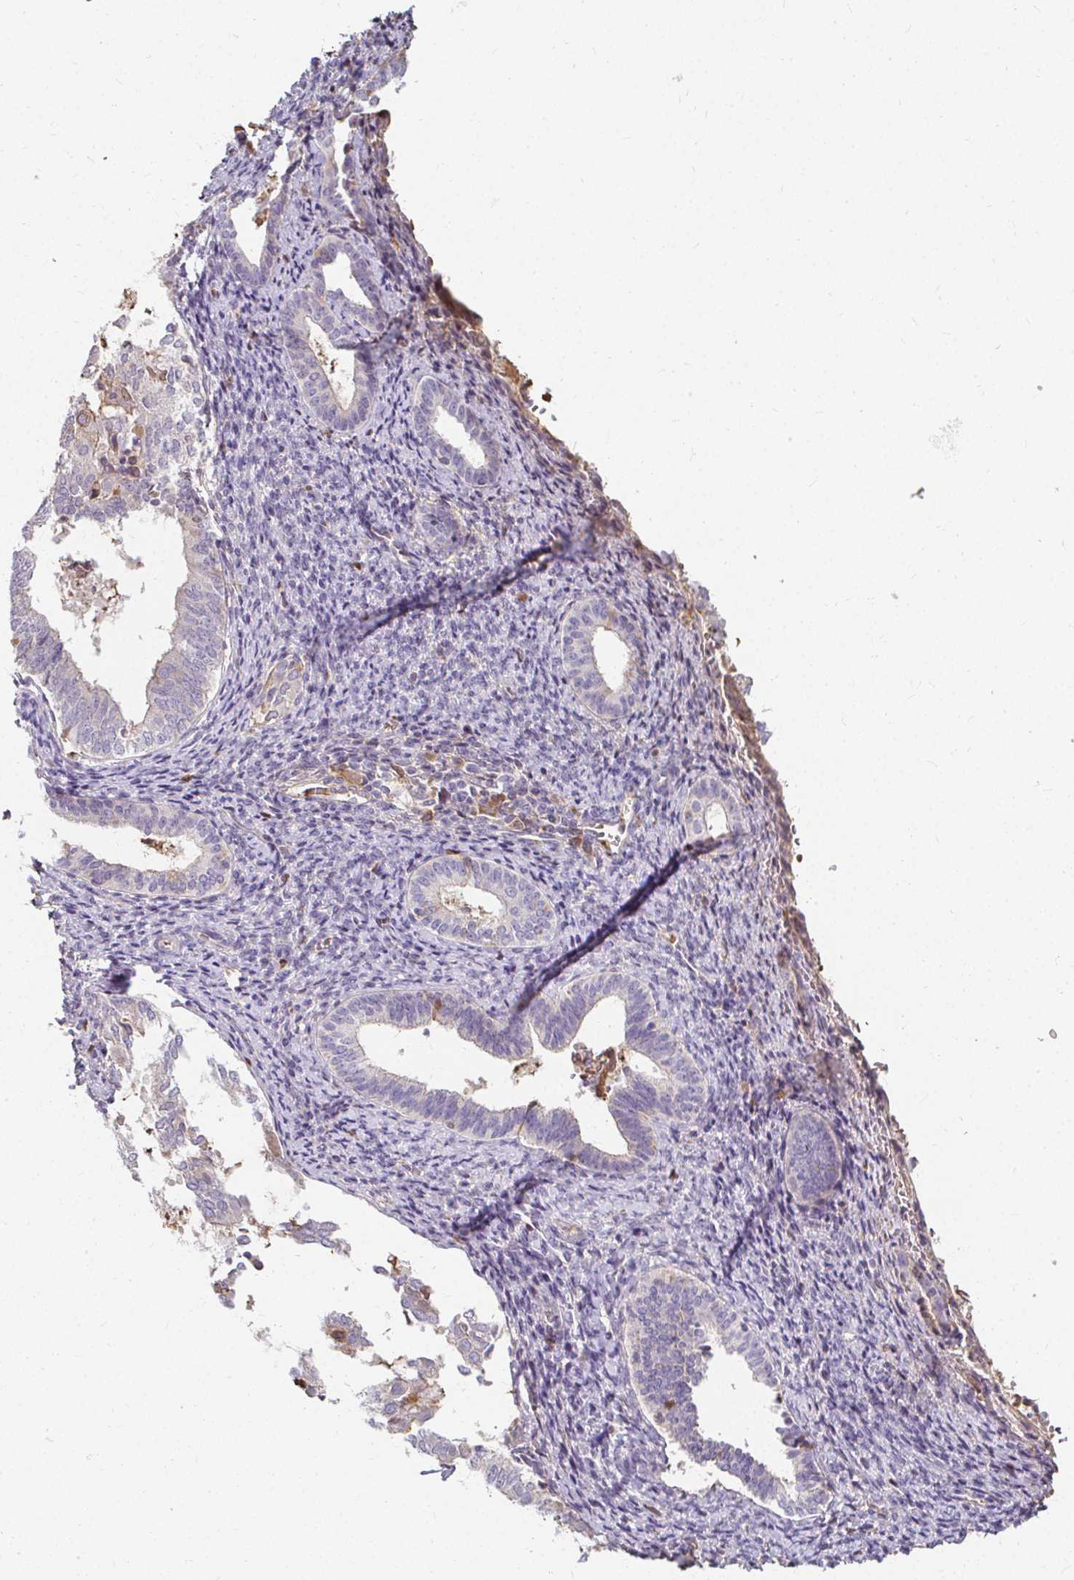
{"staining": {"intensity": "negative", "quantity": "none", "location": "none"}, "tissue": "endometrium", "cell_type": "Cells in endometrial stroma", "image_type": "normal", "snomed": [{"axis": "morphology", "description": "Normal tissue, NOS"}, {"axis": "topography", "description": "Endometrium"}], "caption": "A high-resolution histopathology image shows immunohistochemistry staining of normal endometrium, which demonstrates no significant expression in cells in endometrial stroma. Nuclei are stained in blue.", "gene": "LOXL4", "patient": {"sex": "female", "age": 50}}